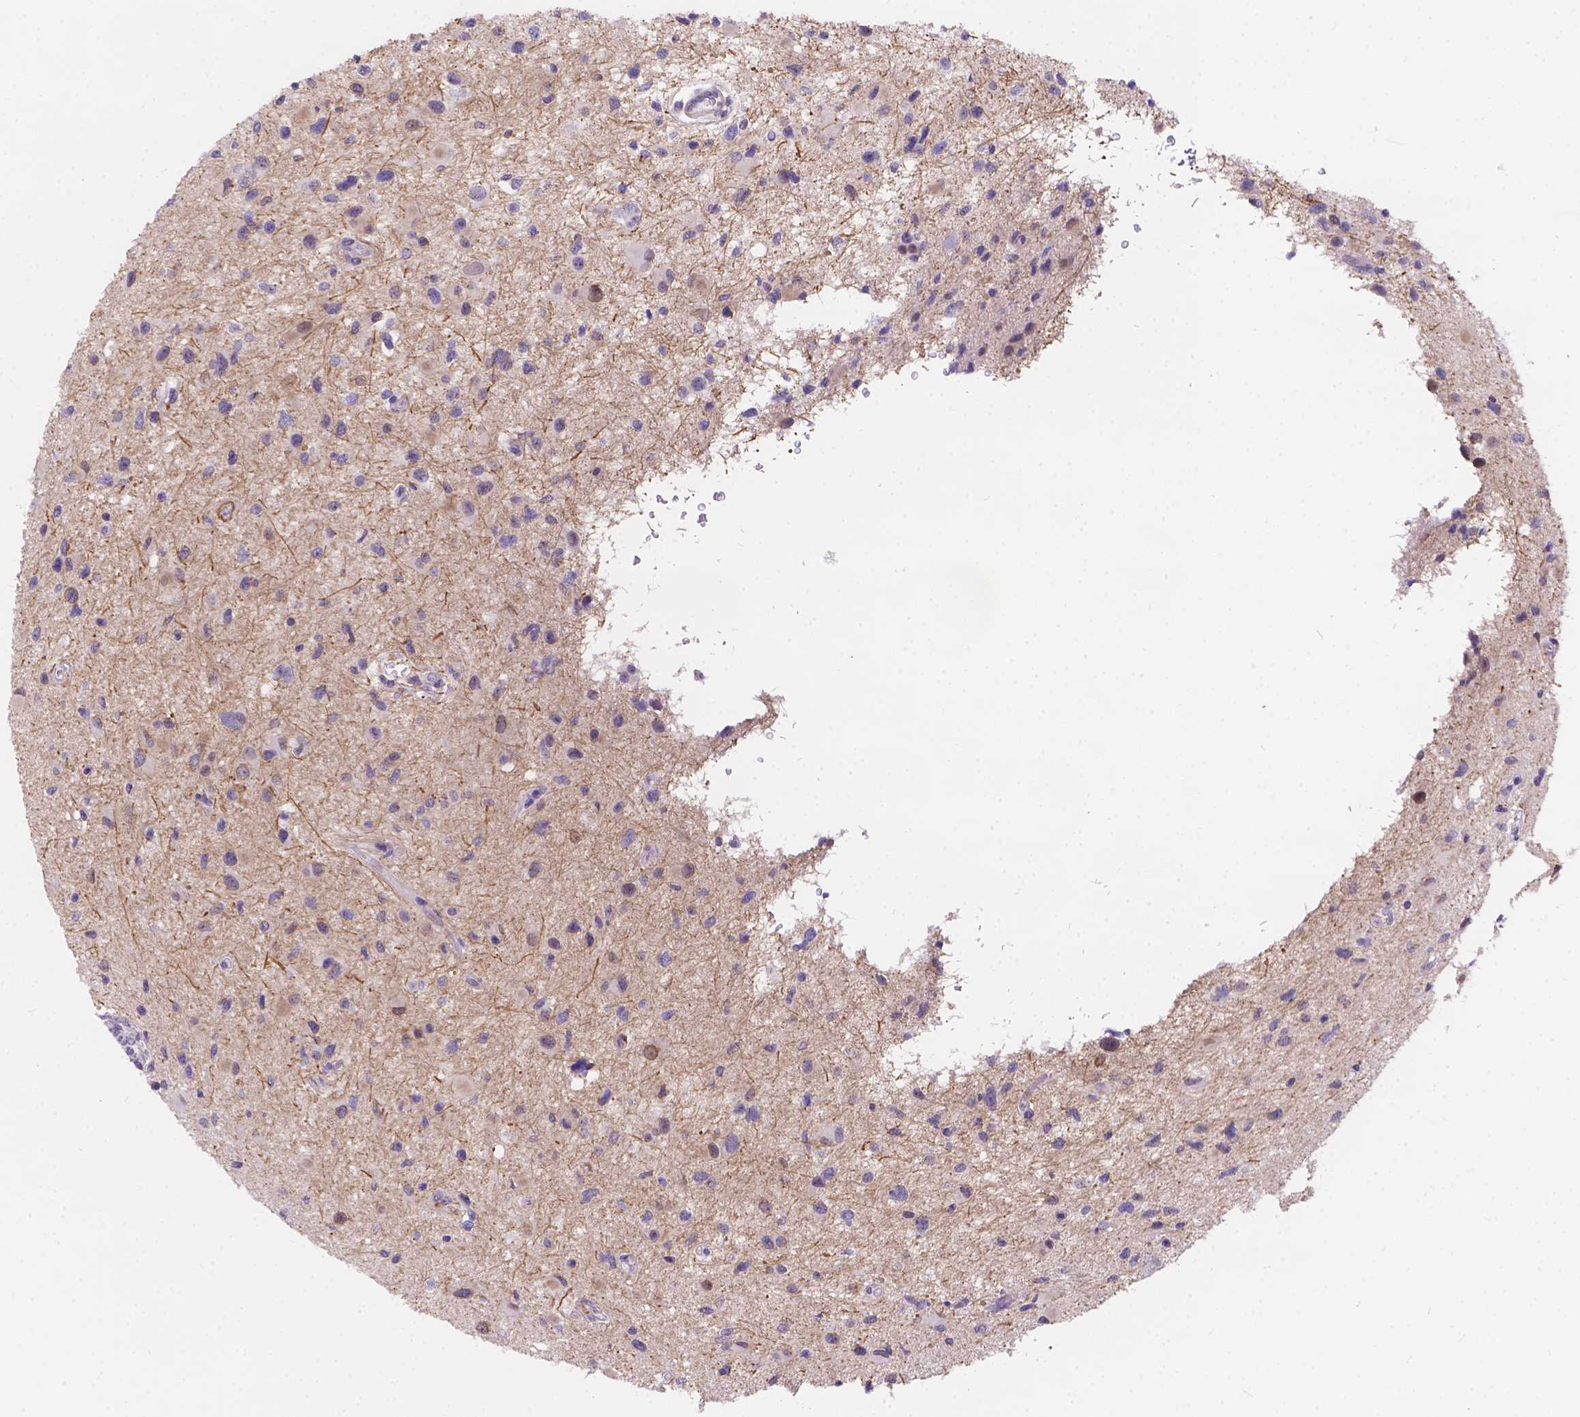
{"staining": {"intensity": "negative", "quantity": "none", "location": "none"}, "tissue": "glioma", "cell_type": "Tumor cells", "image_type": "cancer", "snomed": [{"axis": "morphology", "description": "Glioma, malignant, Low grade"}, {"axis": "topography", "description": "Brain"}], "caption": "This is an immunohistochemistry (IHC) histopathology image of human glioma. There is no expression in tumor cells.", "gene": "DLEC1", "patient": {"sex": "female", "age": 32}}